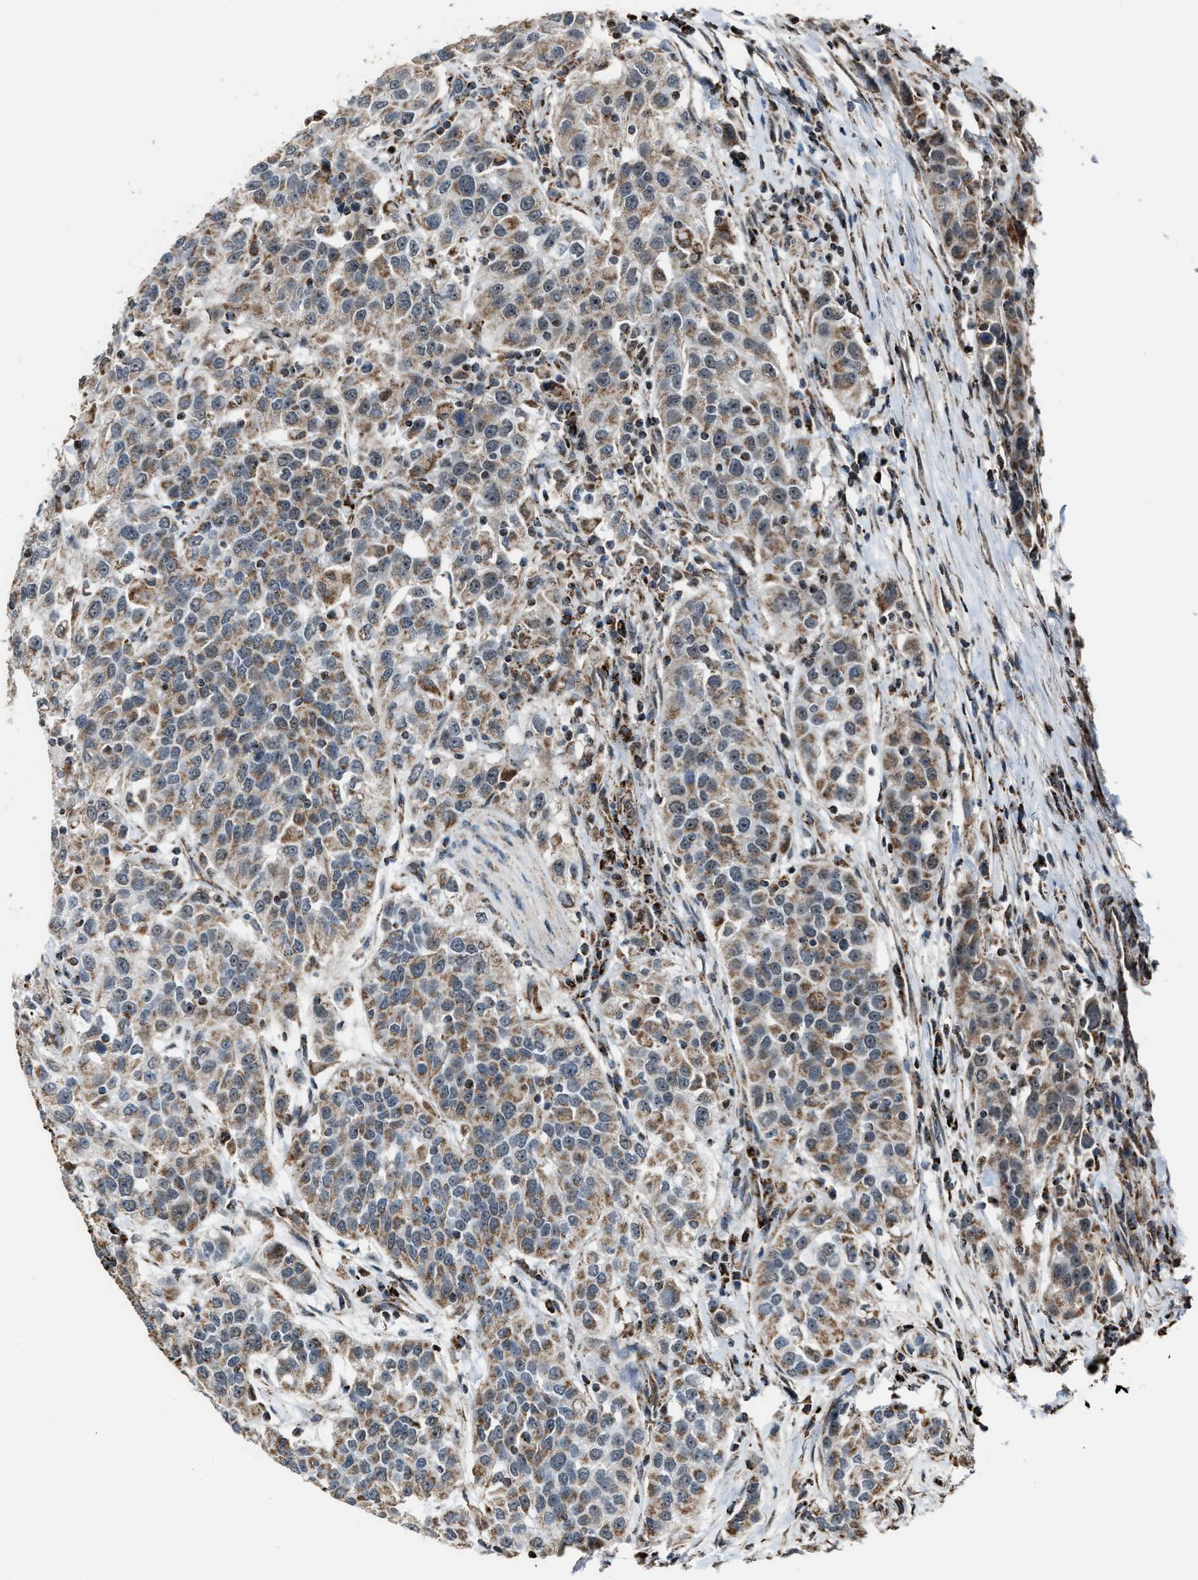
{"staining": {"intensity": "moderate", "quantity": ">75%", "location": "cytoplasmic/membranous"}, "tissue": "urothelial cancer", "cell_type": "Tumor cells", "image_type": "cancer", "snomed": [{"axis": "morphology", "description": "Urothelial carcinoma, High grade"}, {"axis": "topography", "description": "Urinary bladder"}], "caption": "Tumor cells show moderate cytoplasmic/membranous positivity in about >75% of cells in high-grade urothelial carcinoma. The staining was performed using DAB, with brown indicating positive protein expression. Nuclei are stained blue with hematoxylin.", "gene": "CHN2", "patient": {"sex": "female", "age": 80}}